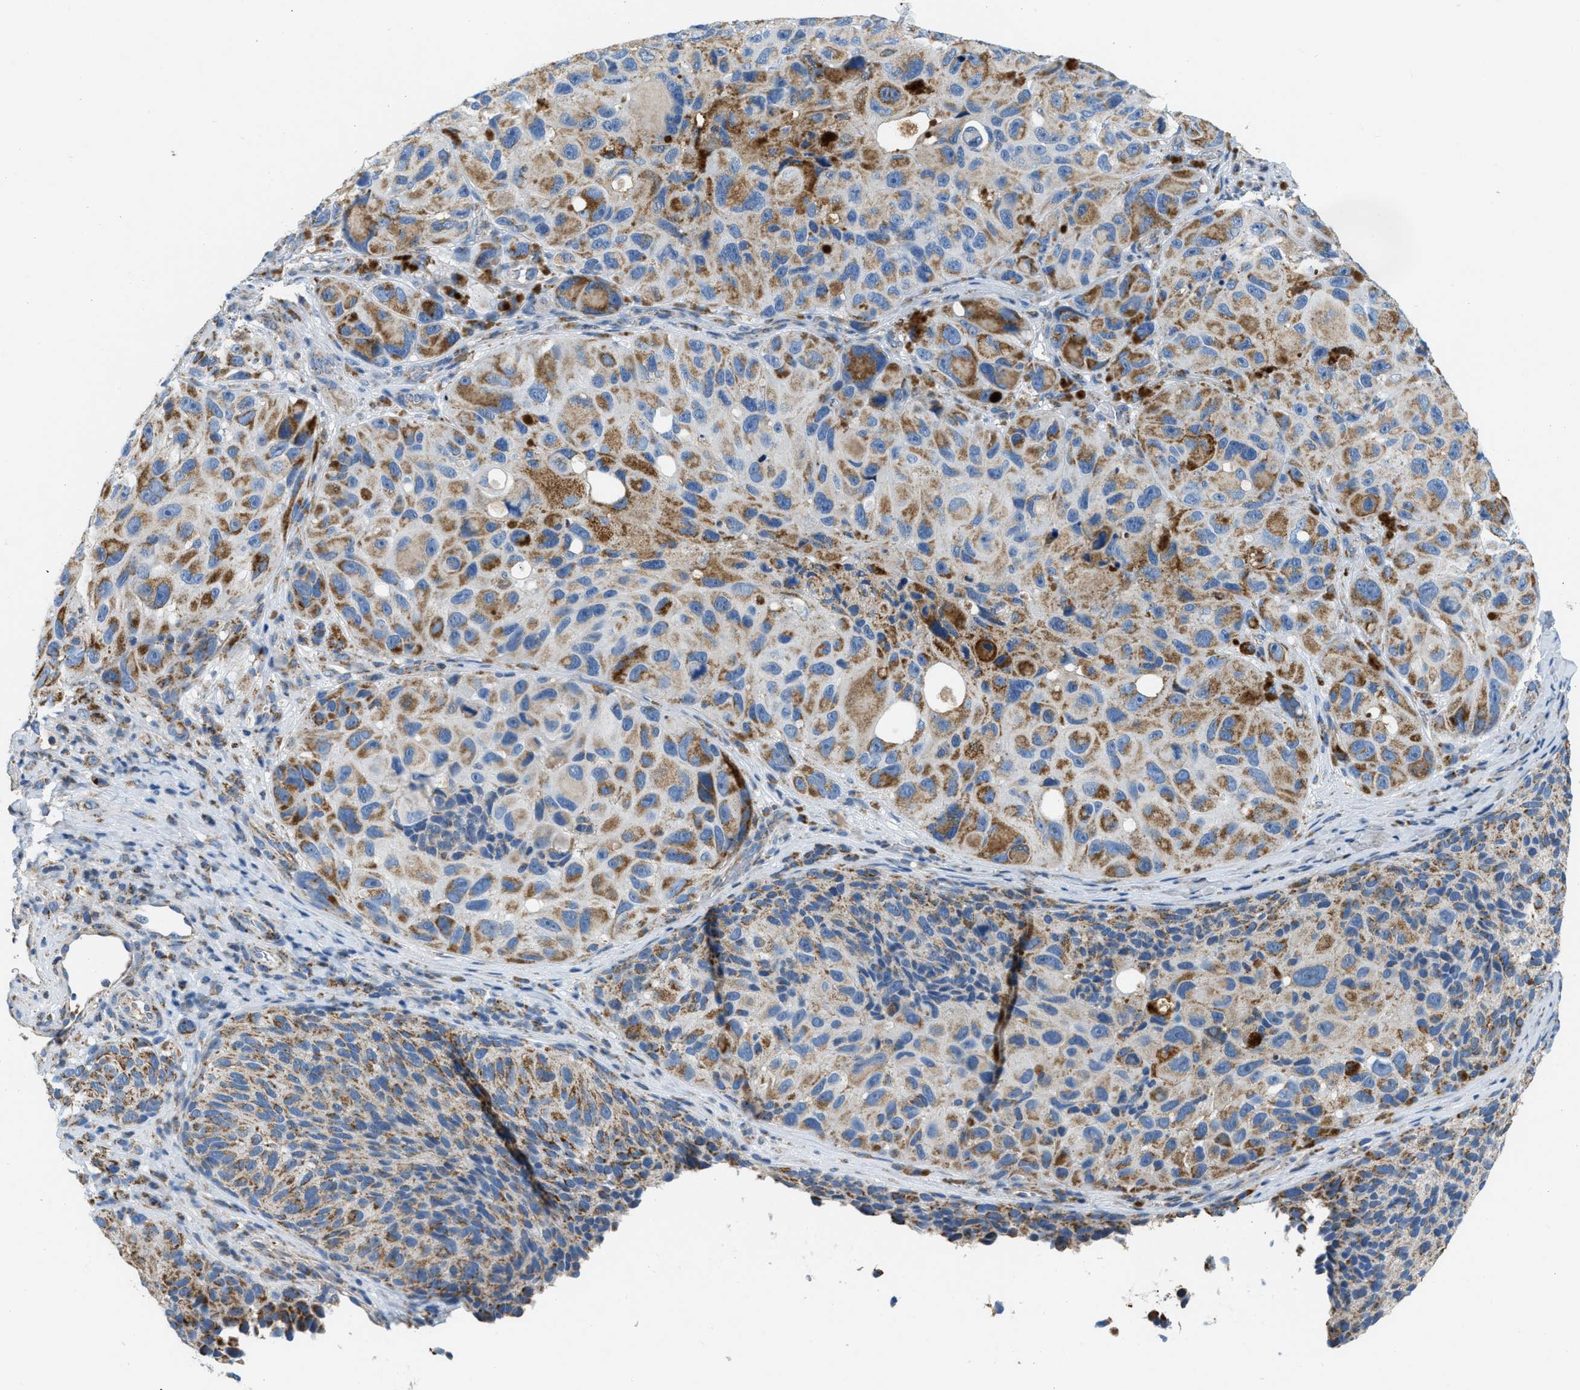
{"staining": {"intensity": "moderate", "quantity": "25%-75%", "location": "cytoplasmic/membranous"}, "tissue": "melanoma", "cell_type": "Tumor cells", "image_type": "cancer", "snomed": [{"axis": "morphology", "description": "Malignant melanoma, NOS"}, {"axis": "topography", "description": "Skin"}], "caption": "Tumor cells show moderate cytoplasmic/membranous expression in approximately 25%-75% of cells in malignant melanoma. (brown staining indicates protein expression, while blue staining denotes nuclei).", "gene": "ACADVL", "patient": {"sex": "female", "age": 73}}